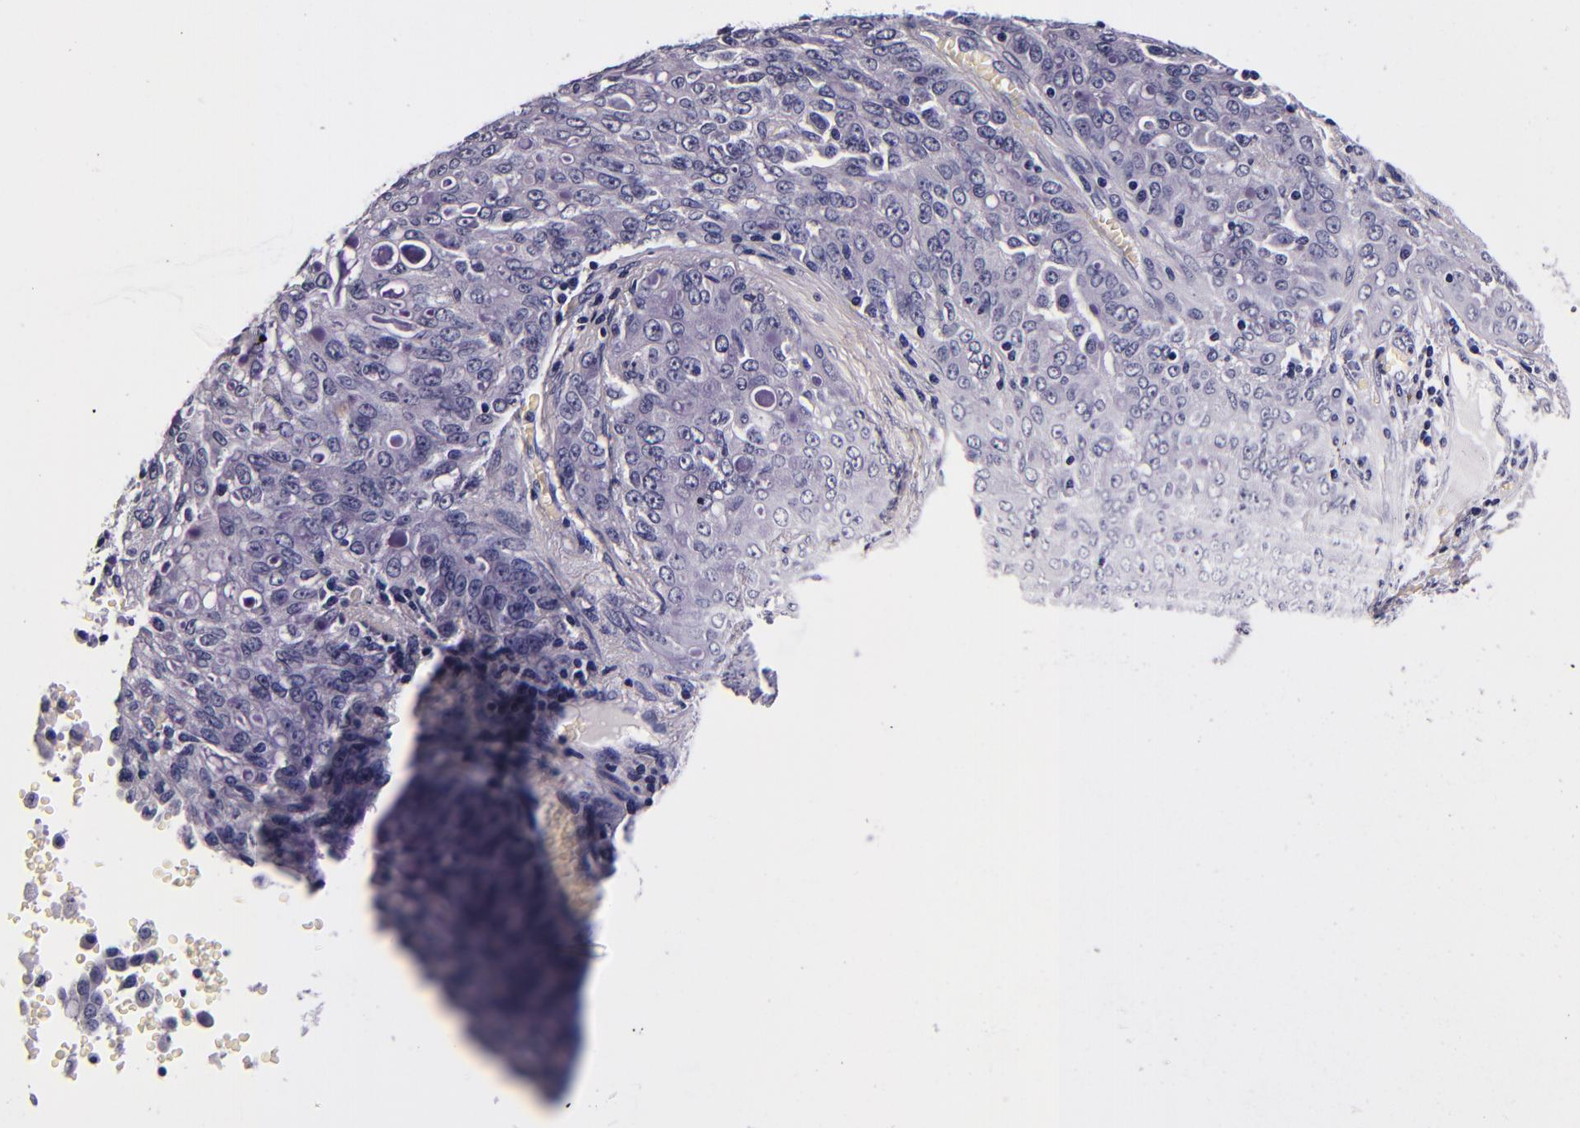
{"staining": {"intensity": "negative", "quantity": "none", "location": "none"}, "tissue": "lung cancer", "cell_type": "Tumor cells", "image_type": "cancer", "snomed": [{"axis": "morphology", "description": "Adenocarcinoma, NOS"}, {"axis": "topography", "description": "Lung"}], "caption": "Tumor cells show no significant protein positivity in lung cancer. (DAB (3,3'-diaminobenzidine) IHC, high magnification).", "gene": "FBN1", "patient": {"sex": "female", "age": 44}}